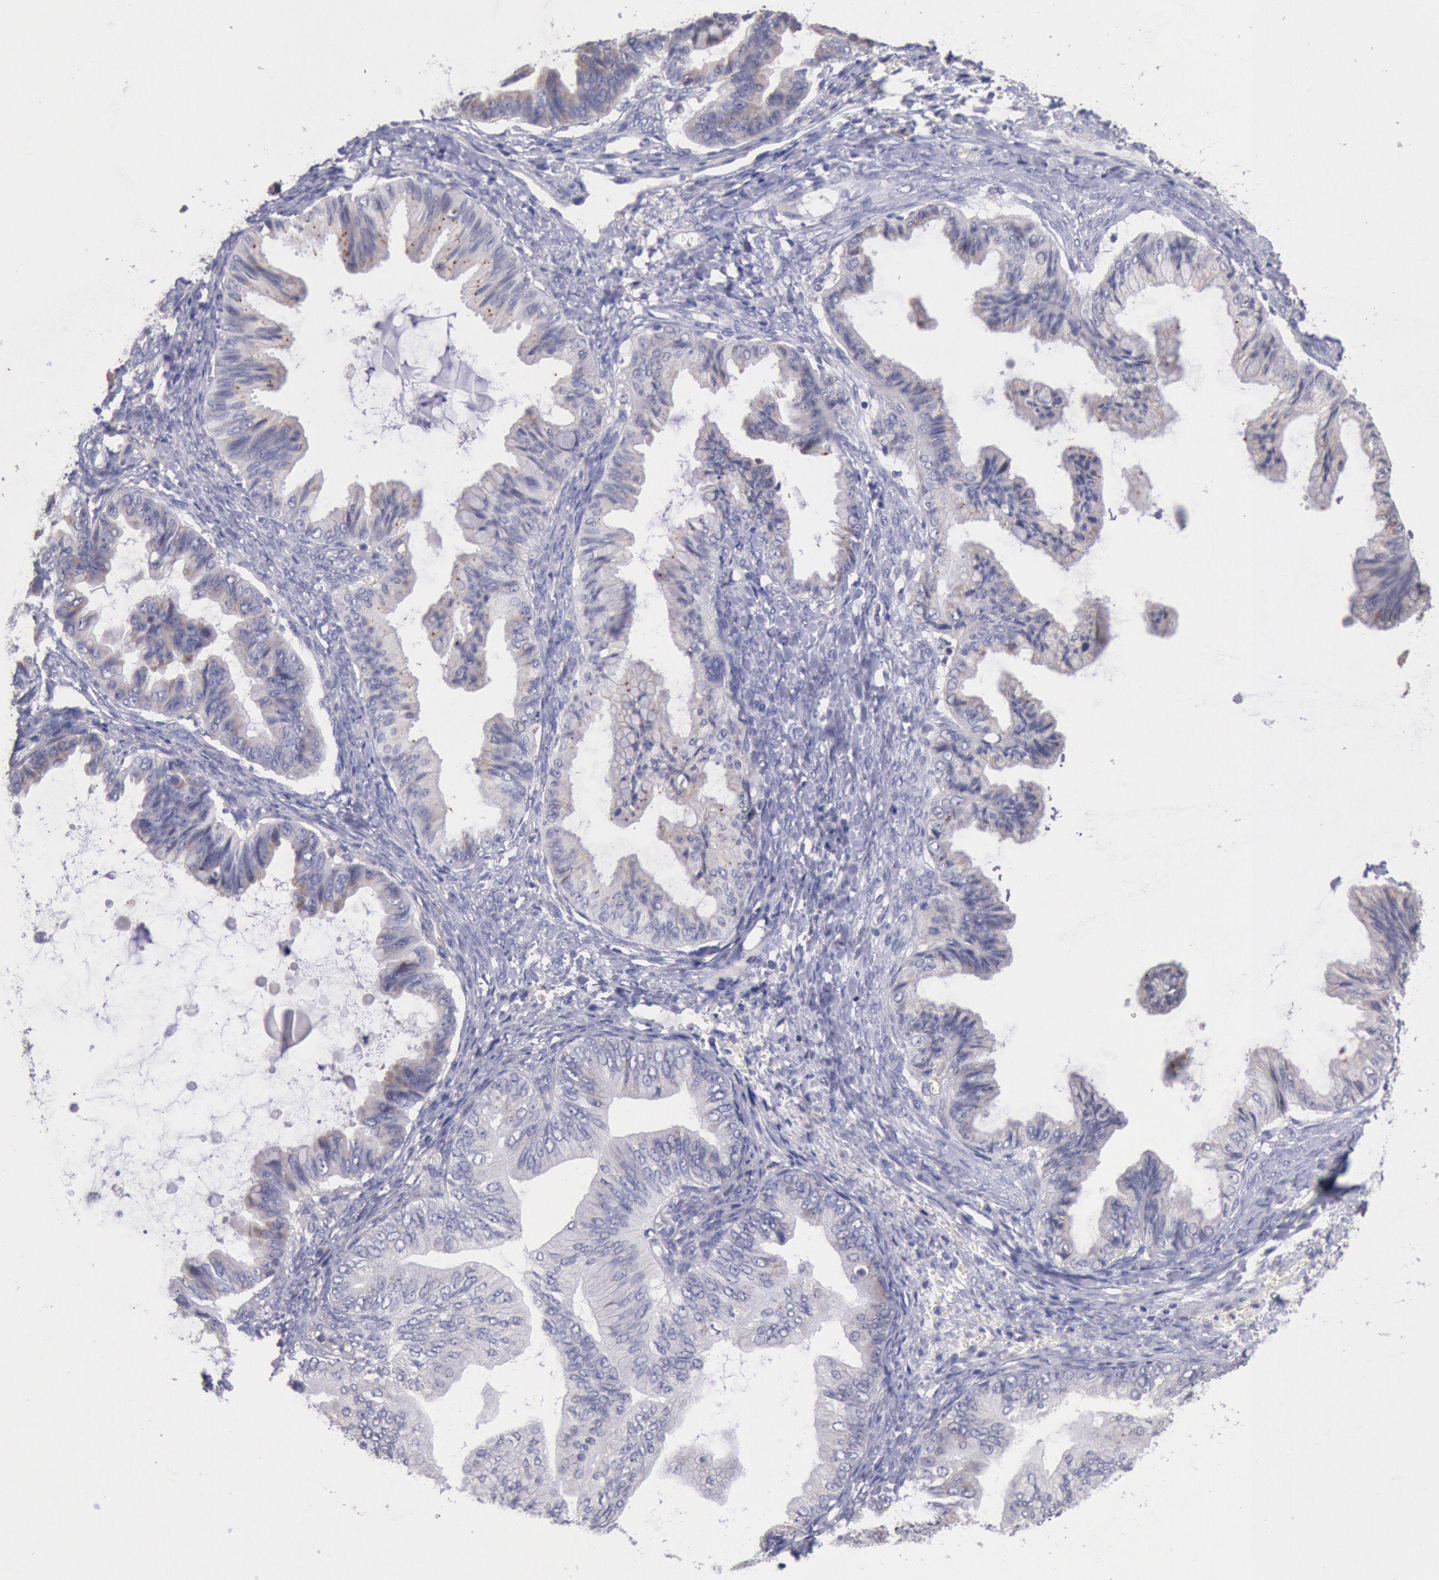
{"staining": {"intensity": "weak", "quantity": "<25%", "location": "cytoplasmic/membranous"}, "tissue": "ovarian cancer", "cell_type": "Tumor cells", "image_type": "cancer", "snomed": [{"axis": "morphology", "description": "Cystadenocarcinoma, mucinous, NOS"}, {"axis": "topography", "description": "Ovary"}], "caption": "Immunohistochemical staining of human mucinous cystadenocarcinoma (ovarian) demonstrates no significant staining in tumor cells.", "gene": "GAL3ST1", "patient": {"sex": "female", "age": 36}}